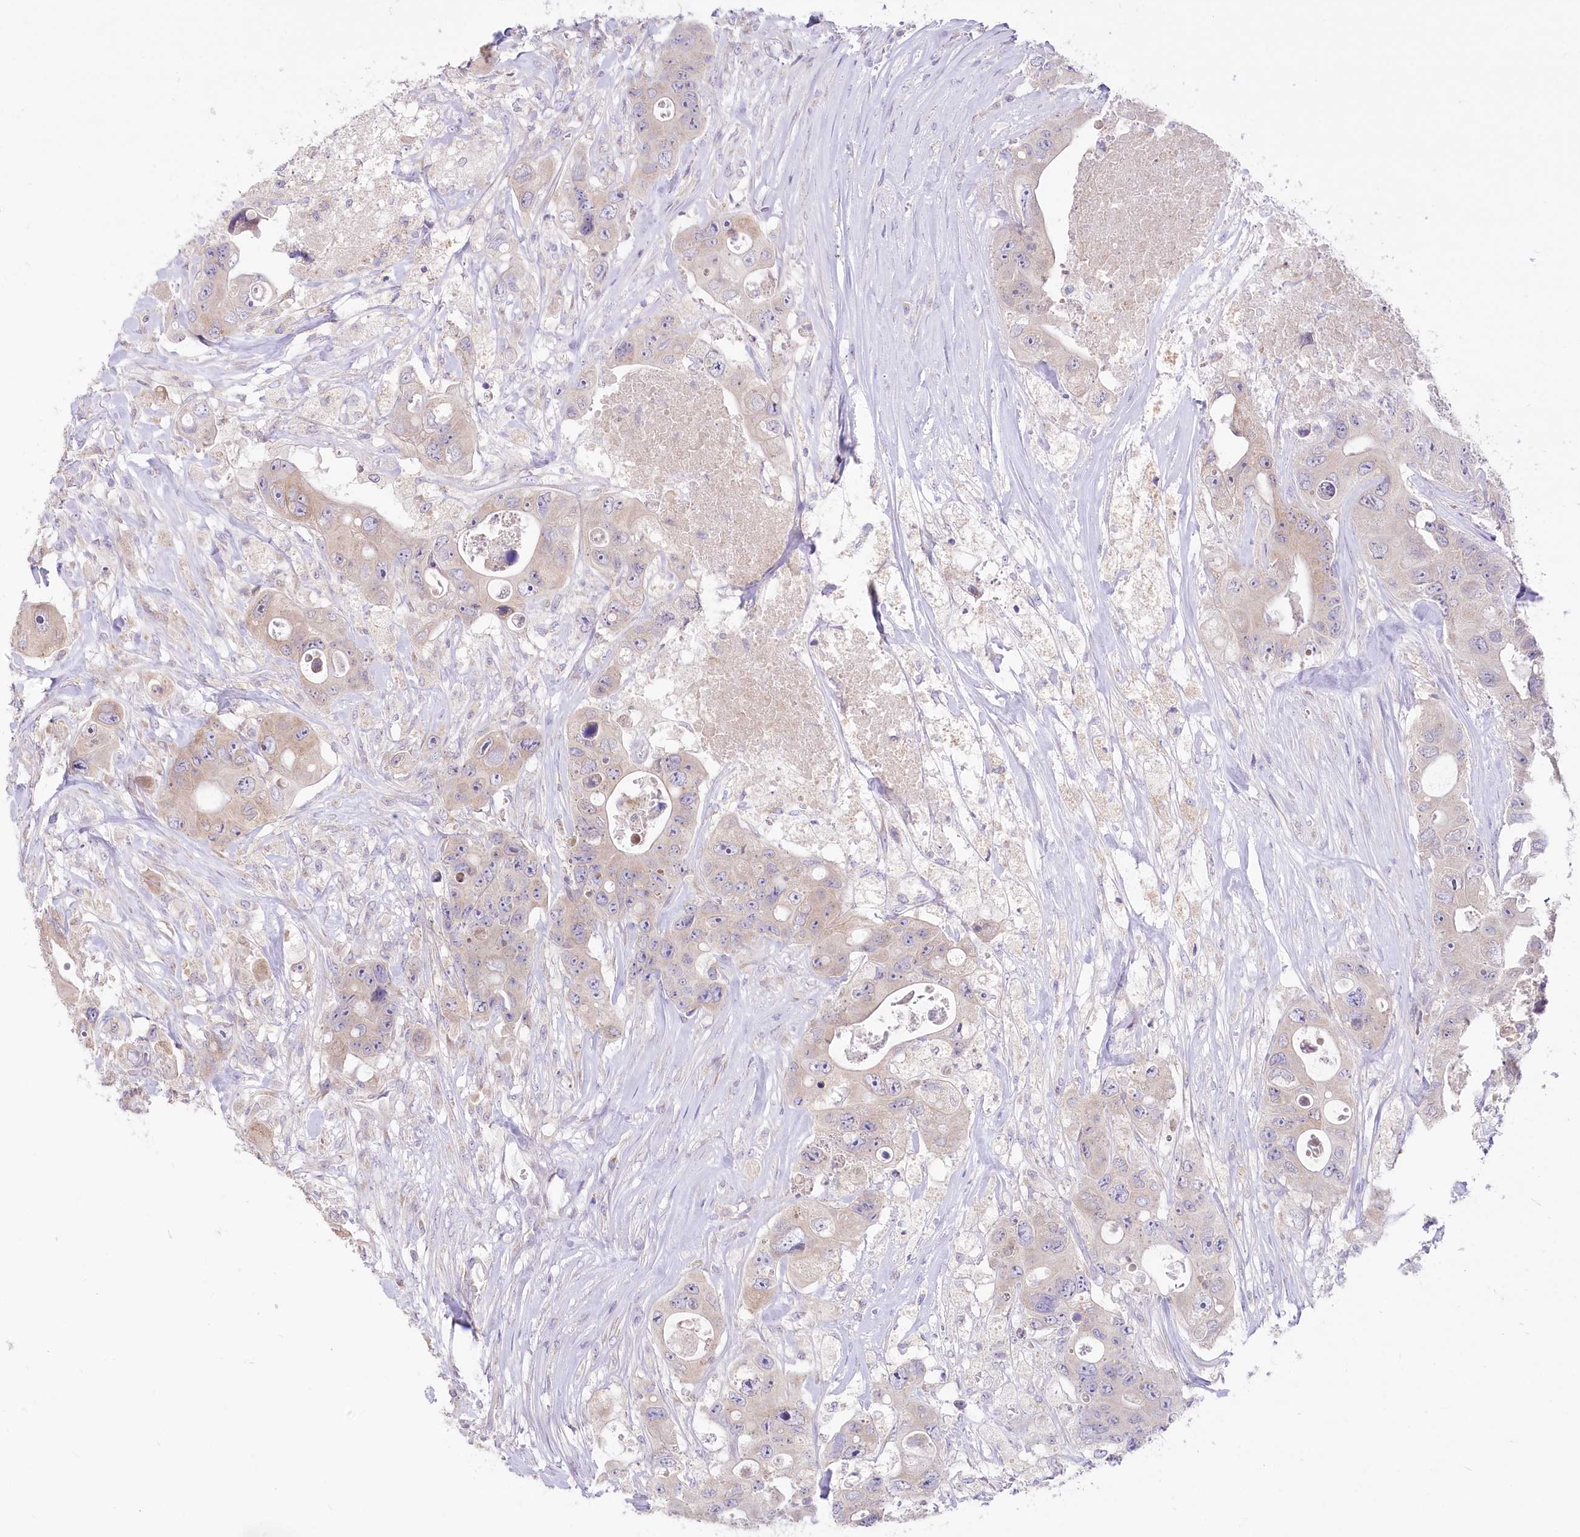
{"staining": {"intensity": "weak", "quantity": "<25%", "location": "cytoplasmic/membranous"}, "tissue": "colorectal cancer", "cell_type": "Tumor cells", "image_type": "cancer", "snomed": [{"axis": "morphology", "description": "Adenocarcinoma, NOS"}, {"axis": "topography", "description": "Colon"}], "caption": "Immunohistochemistry (IHC) of adenocarcinoma (colorectal) displays no staining in tumor cells. (Brightfield microscopy of DAB immunohistochemistry at high magnification).", "gene": "STT3B", "patient": {"sex": "female", "age": 46}}